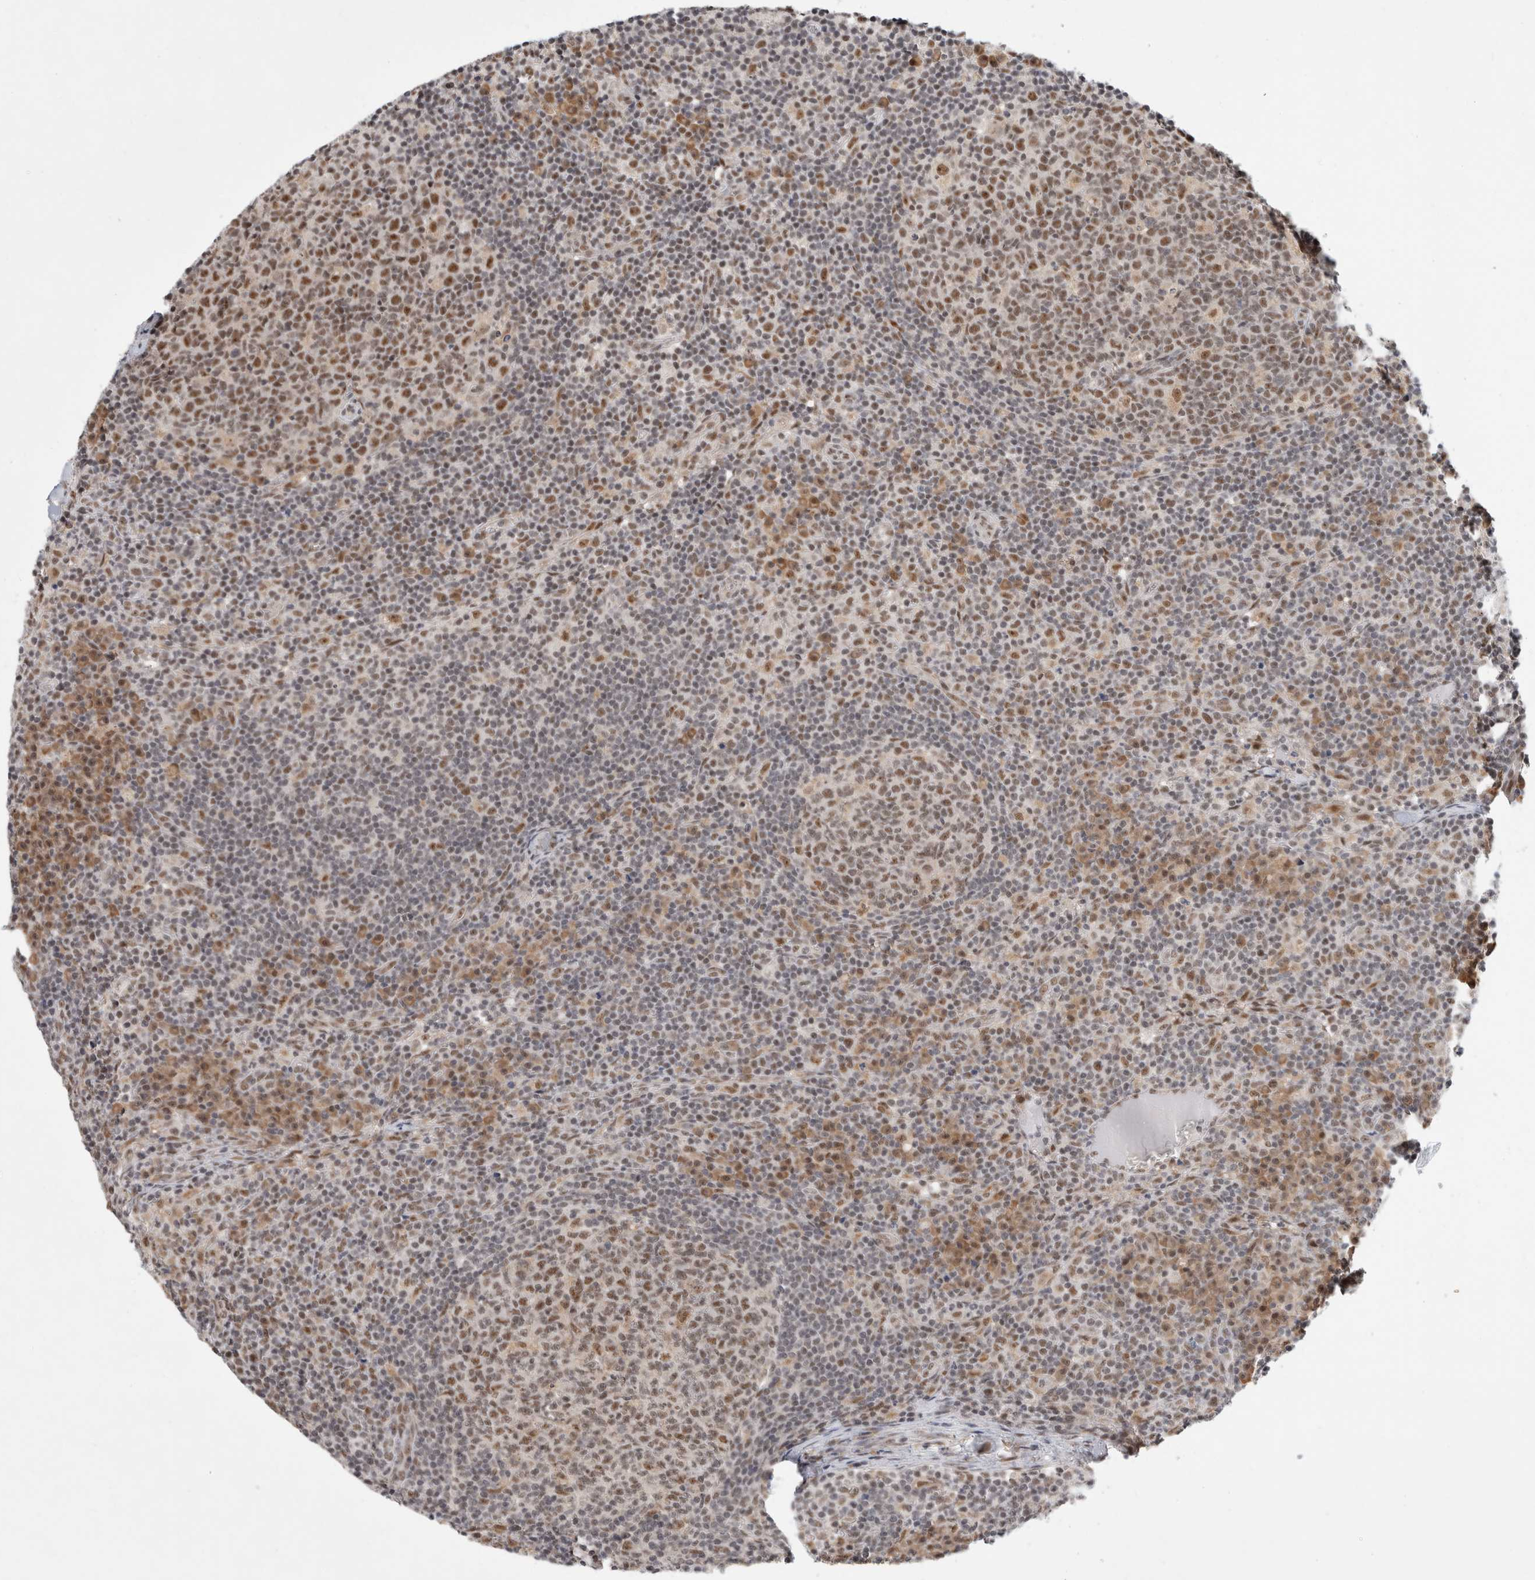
{"staining": {"intensity": "moderate", "quantity": ">75%", "location": "nuclear"}, "tissue": "lymph node", "cell_type": "Germinal center cells", "image_type": "normal", "snomed": [{"axis": "morphology", "description": "Normal tissue, NOS"}, {"axis": "morphology", "description": "Inflammation, NOS"}, {"axis": "topography", "description": "Lymph node"}], "caption": "DAB immunohistochemical staining of unremarkable lymph node reveals moderate nuclear protein positivity in about >75% of germinal center cells. (DAB (3,3'-diaminobenzidine) = brown stain, brightfield microscopy at high magnification).", "gene": "NCAPG2", "patient": {"sex": "male", "age": 55}}